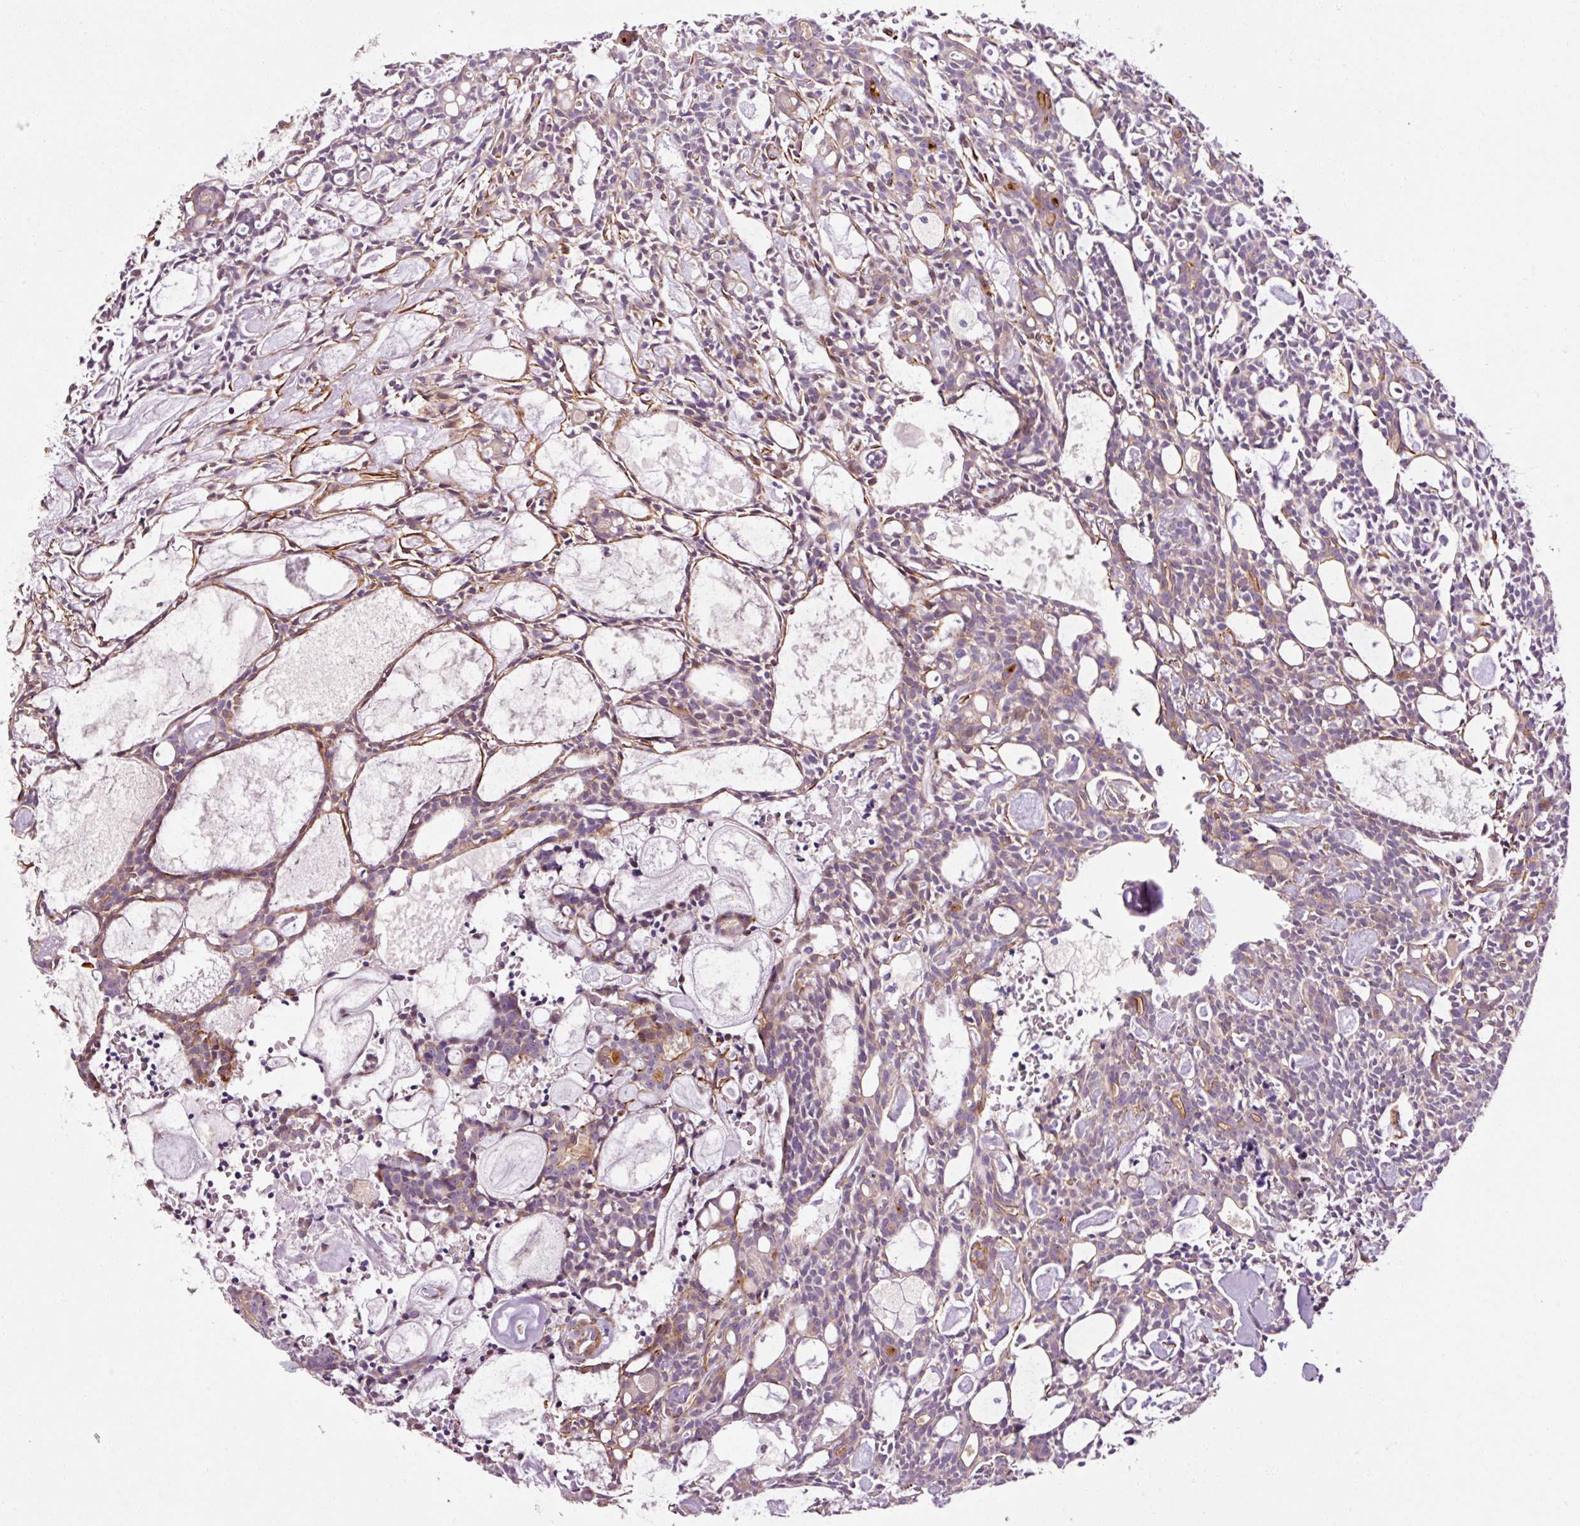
{"staining": {"intensity": "negative", "quantity": "none", "location": "none"}, "tissue": "head and neck cancer", "cell_type": "Tumor cells", "image_type": "cancer", "snomed": [{"axis": "morphology", "description": "Adenocarcinoma, NOS"}, {"axis": "topography", "description": "Salivary gland"}, {"axis": "topography", "description": "Head-Neck"}], "caption": "Adenocarcinoma (head and neck) was stained to show a protein in brown. There is no significant positivity in tumor cells.", "gene": "ANKRD20A1", "patient": {"sex": "male", "age": 55}}